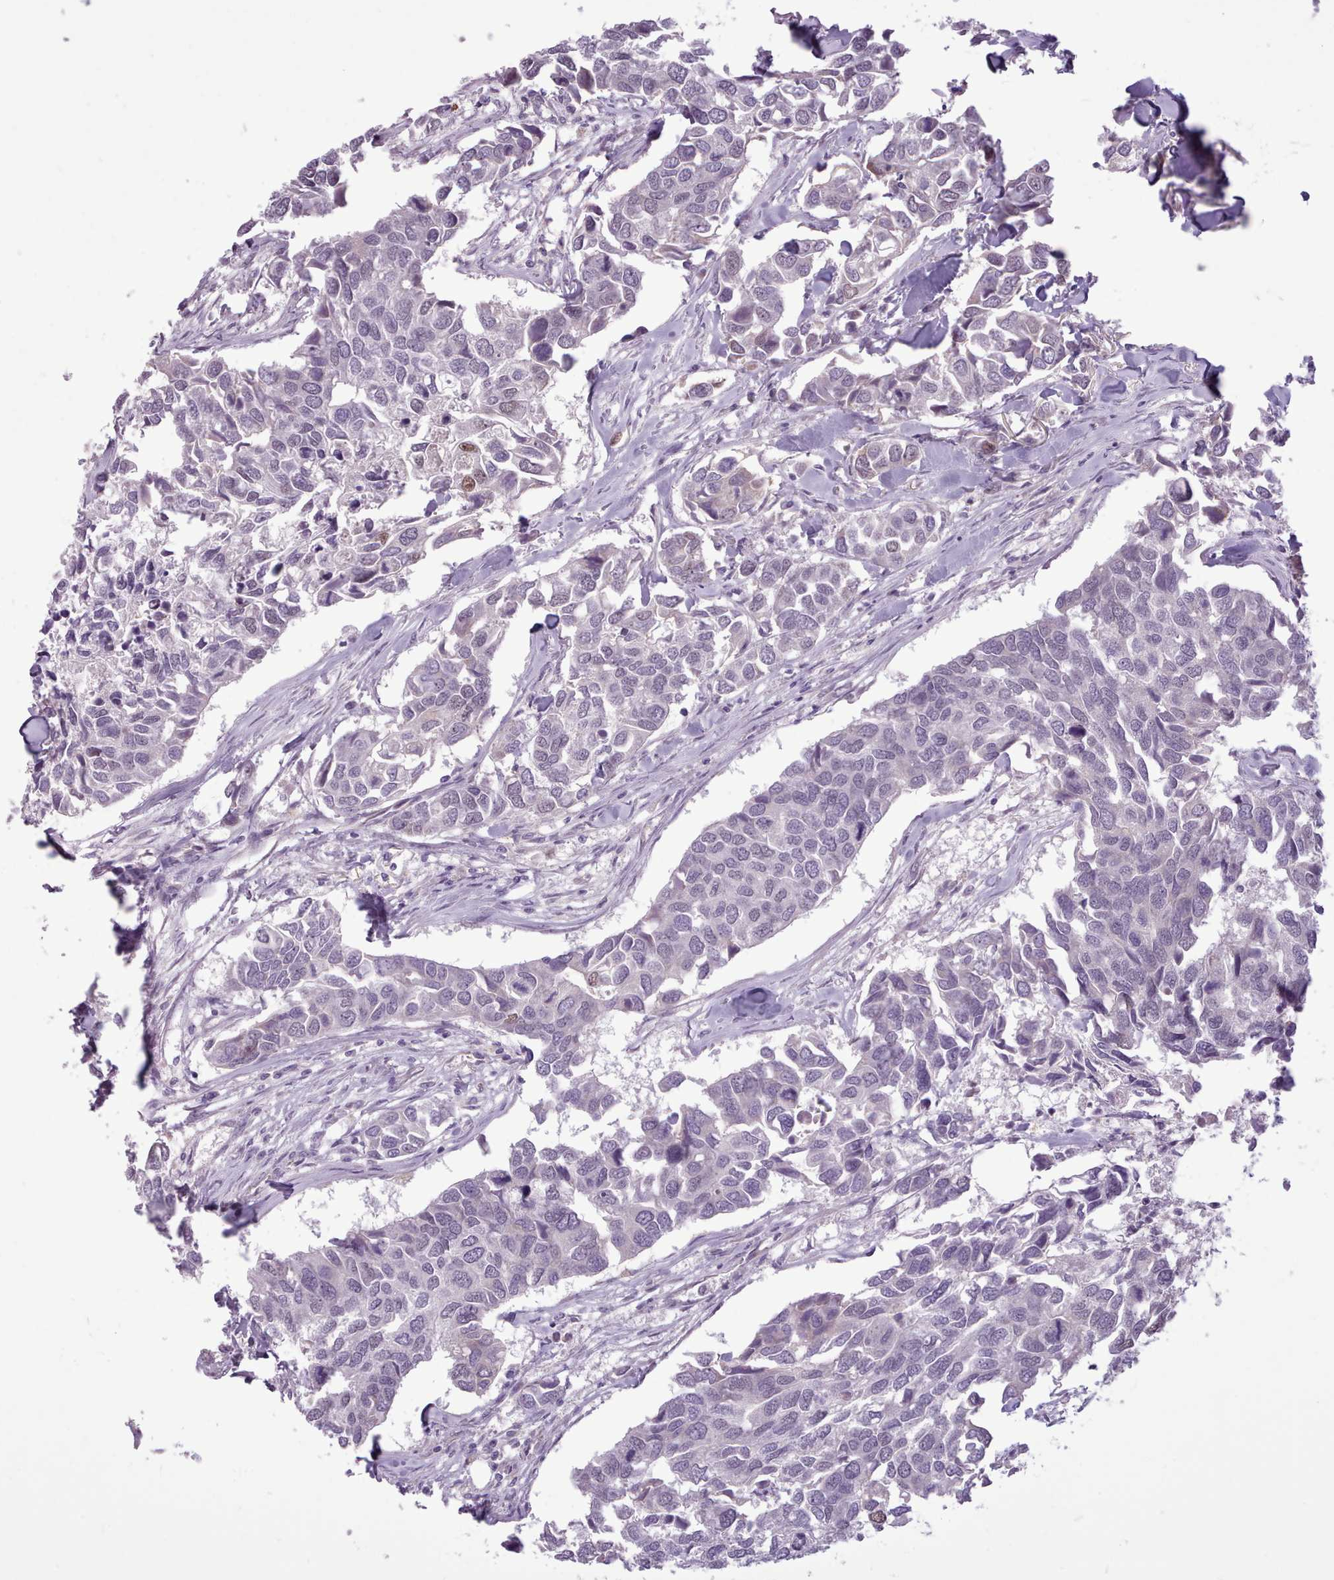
{"staining": {"intensity": "weak", "quantity": "<25%", "location": "nuclear"}, "tissue": "breast cancer", "cell_type": "Tumor cells", "image_type": "cancer", "snomed": [{"axis": "morphology", "description": "Duct carcinoma"}, {"axis": "topography", "description": "Breast"}], "caption": "Immunohistochemistry of human breast cancer exhibits no expression in tumor cells.", "gene": "SLURP1", "patient": {"sex": "female", "age": 83}}